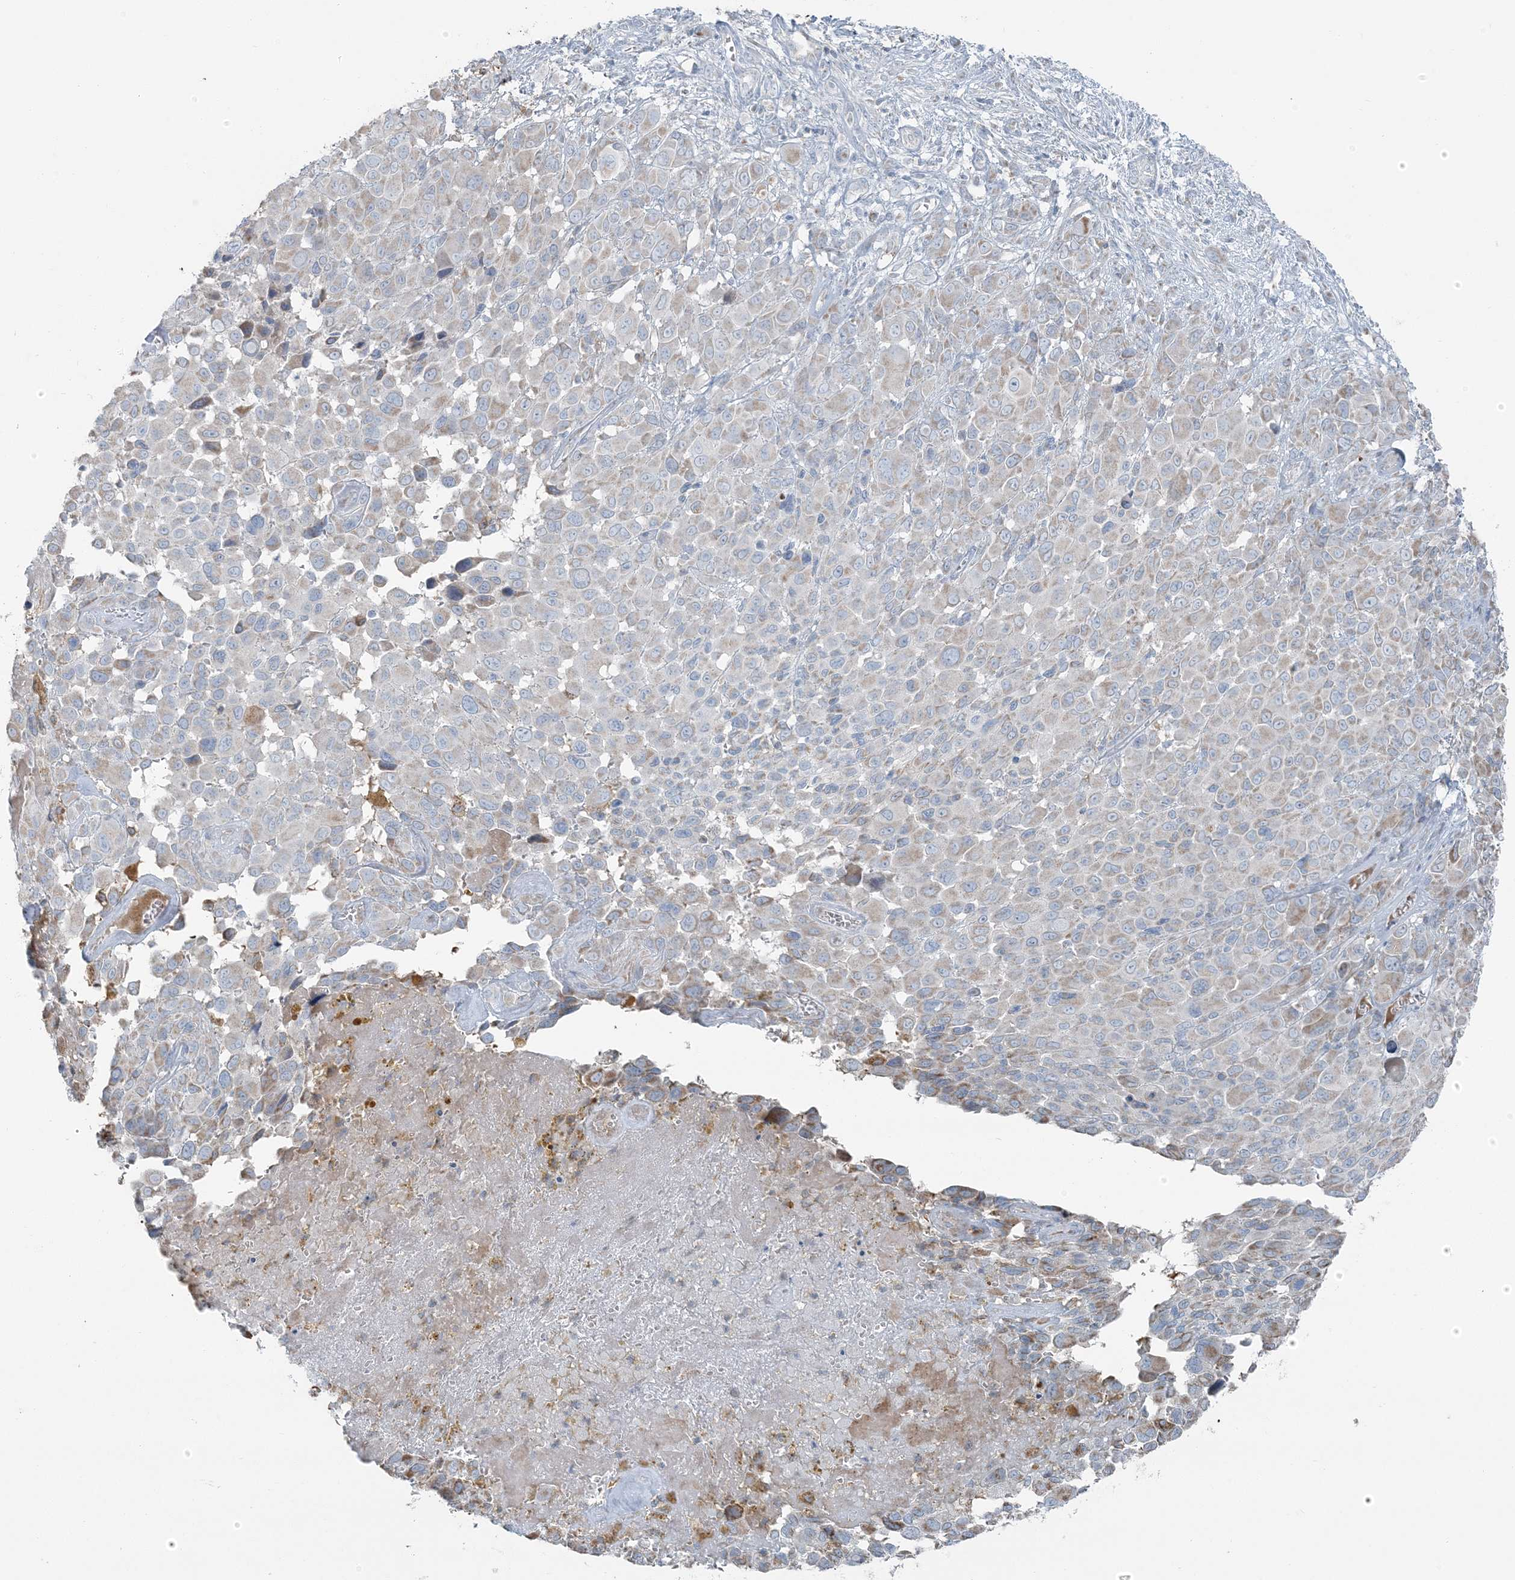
{"staining": {"intensity": "weak", "quantity": "<25%", "location": "cytoplasmic/membranous"}, "tissue": "melanoma", "cell_type": "Tumor cells", "image_type": "cancer", "snomed": [{"axis": "morphology", "description": "Malignant melanoma, NOS"}, {"axis": "topography", "description": "Skin of trunk"}], "caption": "Immunohistochemical staining of melanoma exhibits no significant expression in tumor cells.", "gene": "SLC22A16", "patient": {"sex": "male", "age": 71}}